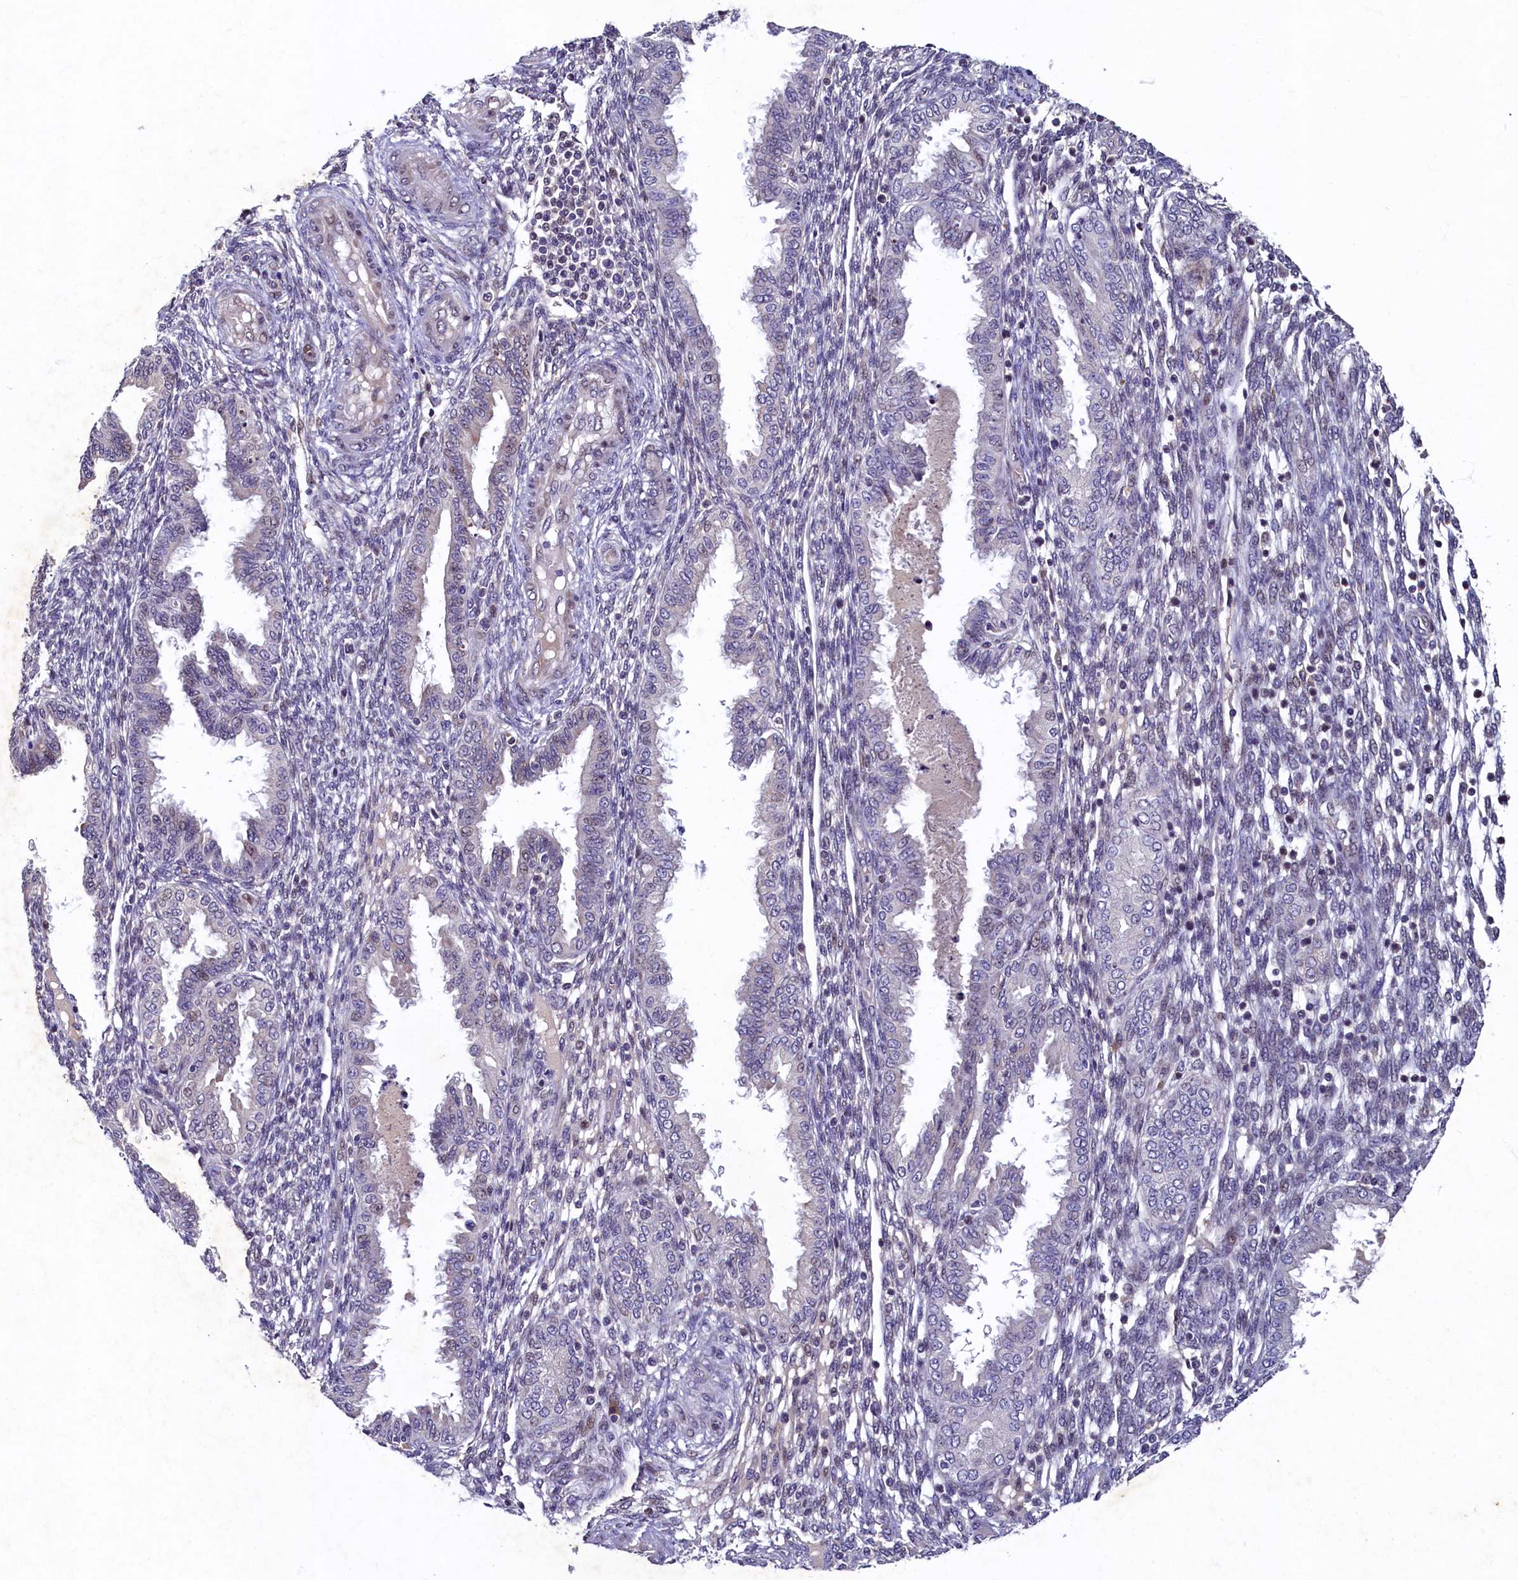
{"staining": {"intensity": "negative", "quantity": "none", "location": "none"}, "tissue": "endometrium", "cell_type": "Cells in endometrial stroma", "image_type": "normal", "snomed": [{"axis": "morphology", "description": "Normal tissue, NOS"}, {"axis": "topography", "description": "Endometrium"}], "caption": "The micrograph reveals no staining of cells in endometrial stroma in benign endometrium.", "gene": "LATS2", "patient": {"sex": "female", "age": 33}}